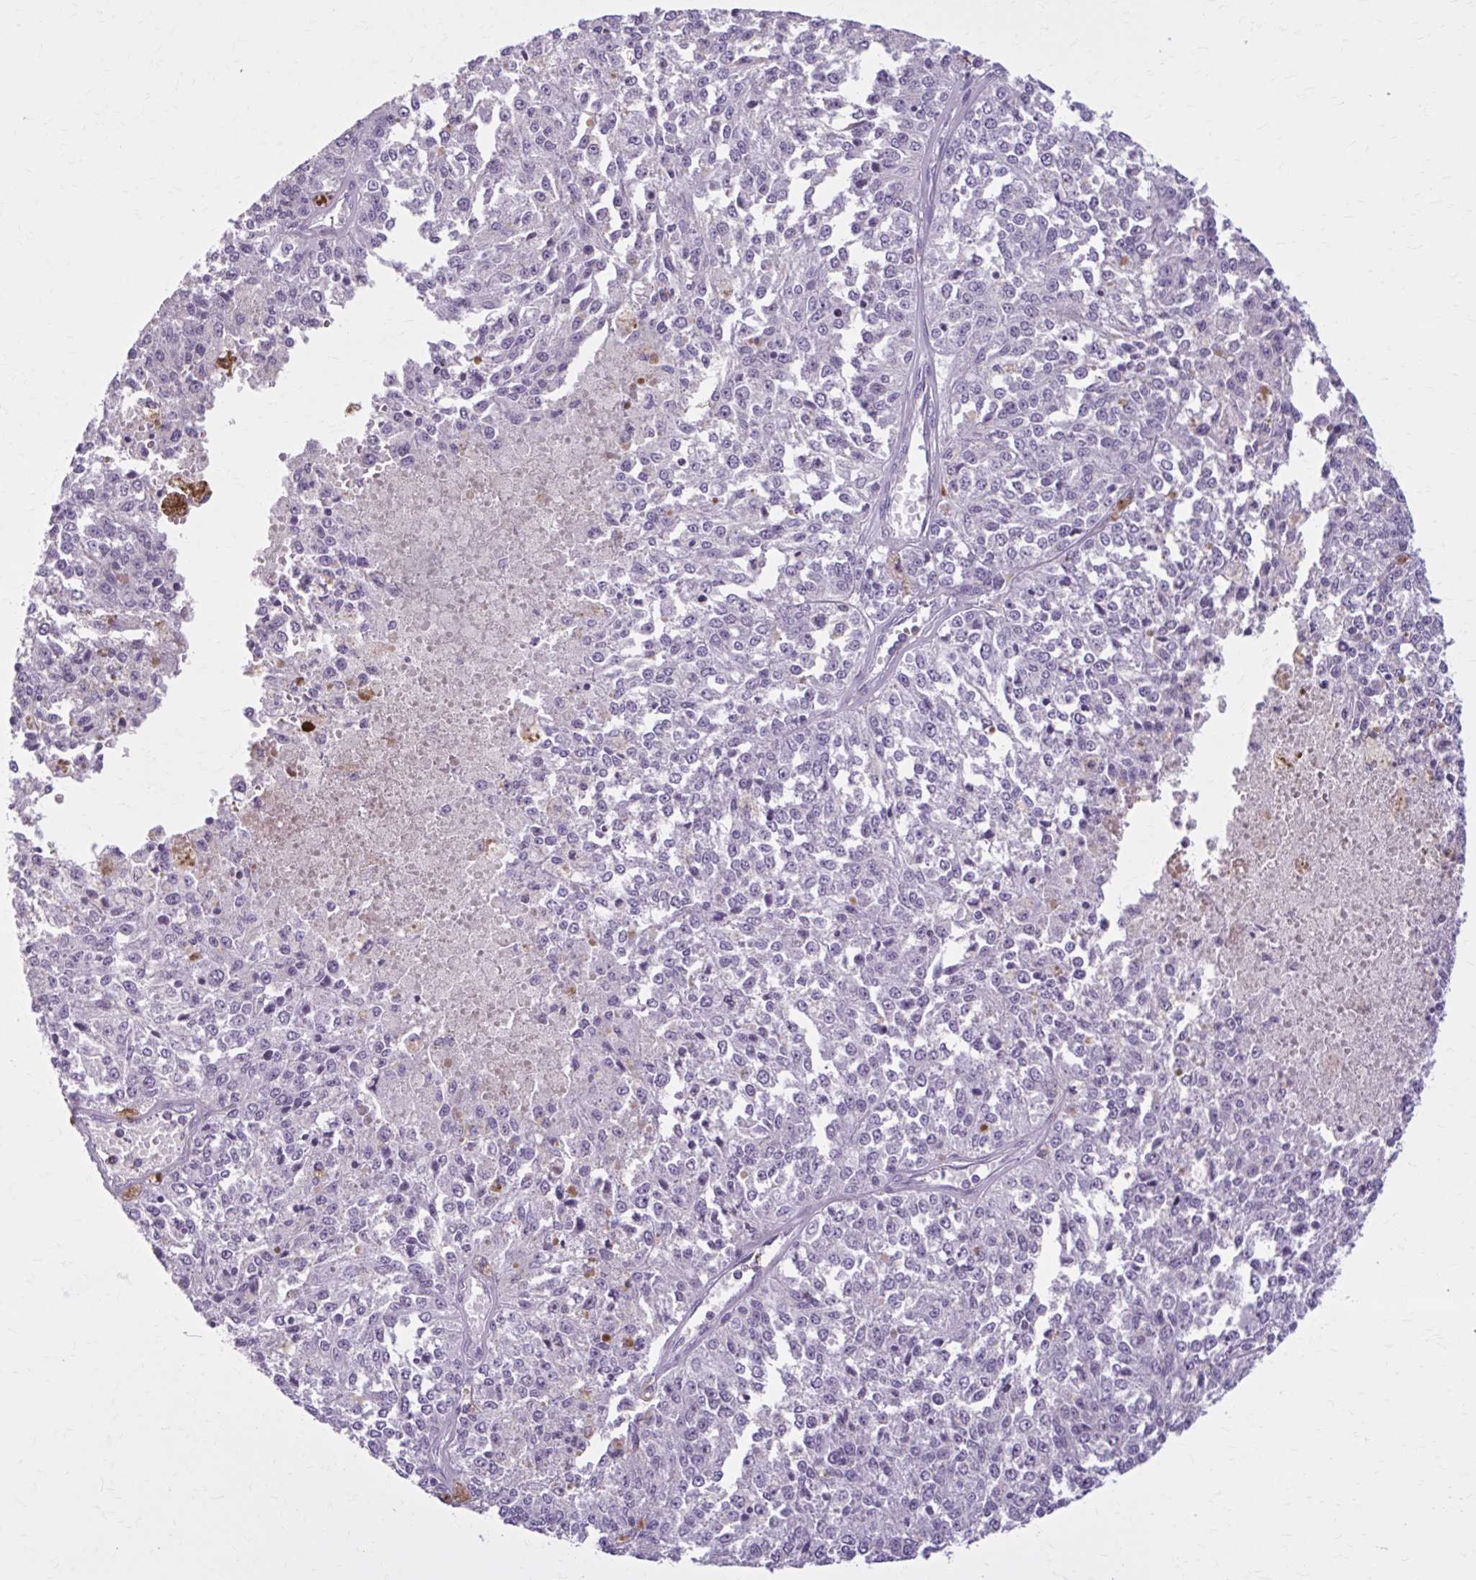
{"staining": {"intensity": "negative", "quantity": "none", "location": "none"}, "tissue": "melanoma", "cell_type": "Tumor cells", "image_type": "cancer", "snomed": [{"axis": "morphology", "description": "Malignant melanoma, Metastatic site"}, {"axis": "topography", "description": "Lymph node"}], "caption": "Histopathology image shows no protein staining in tumor cells of malignant melanoma (metastatic site) tissue.", "gene": "OR4B1", "patient": {"sex": "female", "age": 64}}